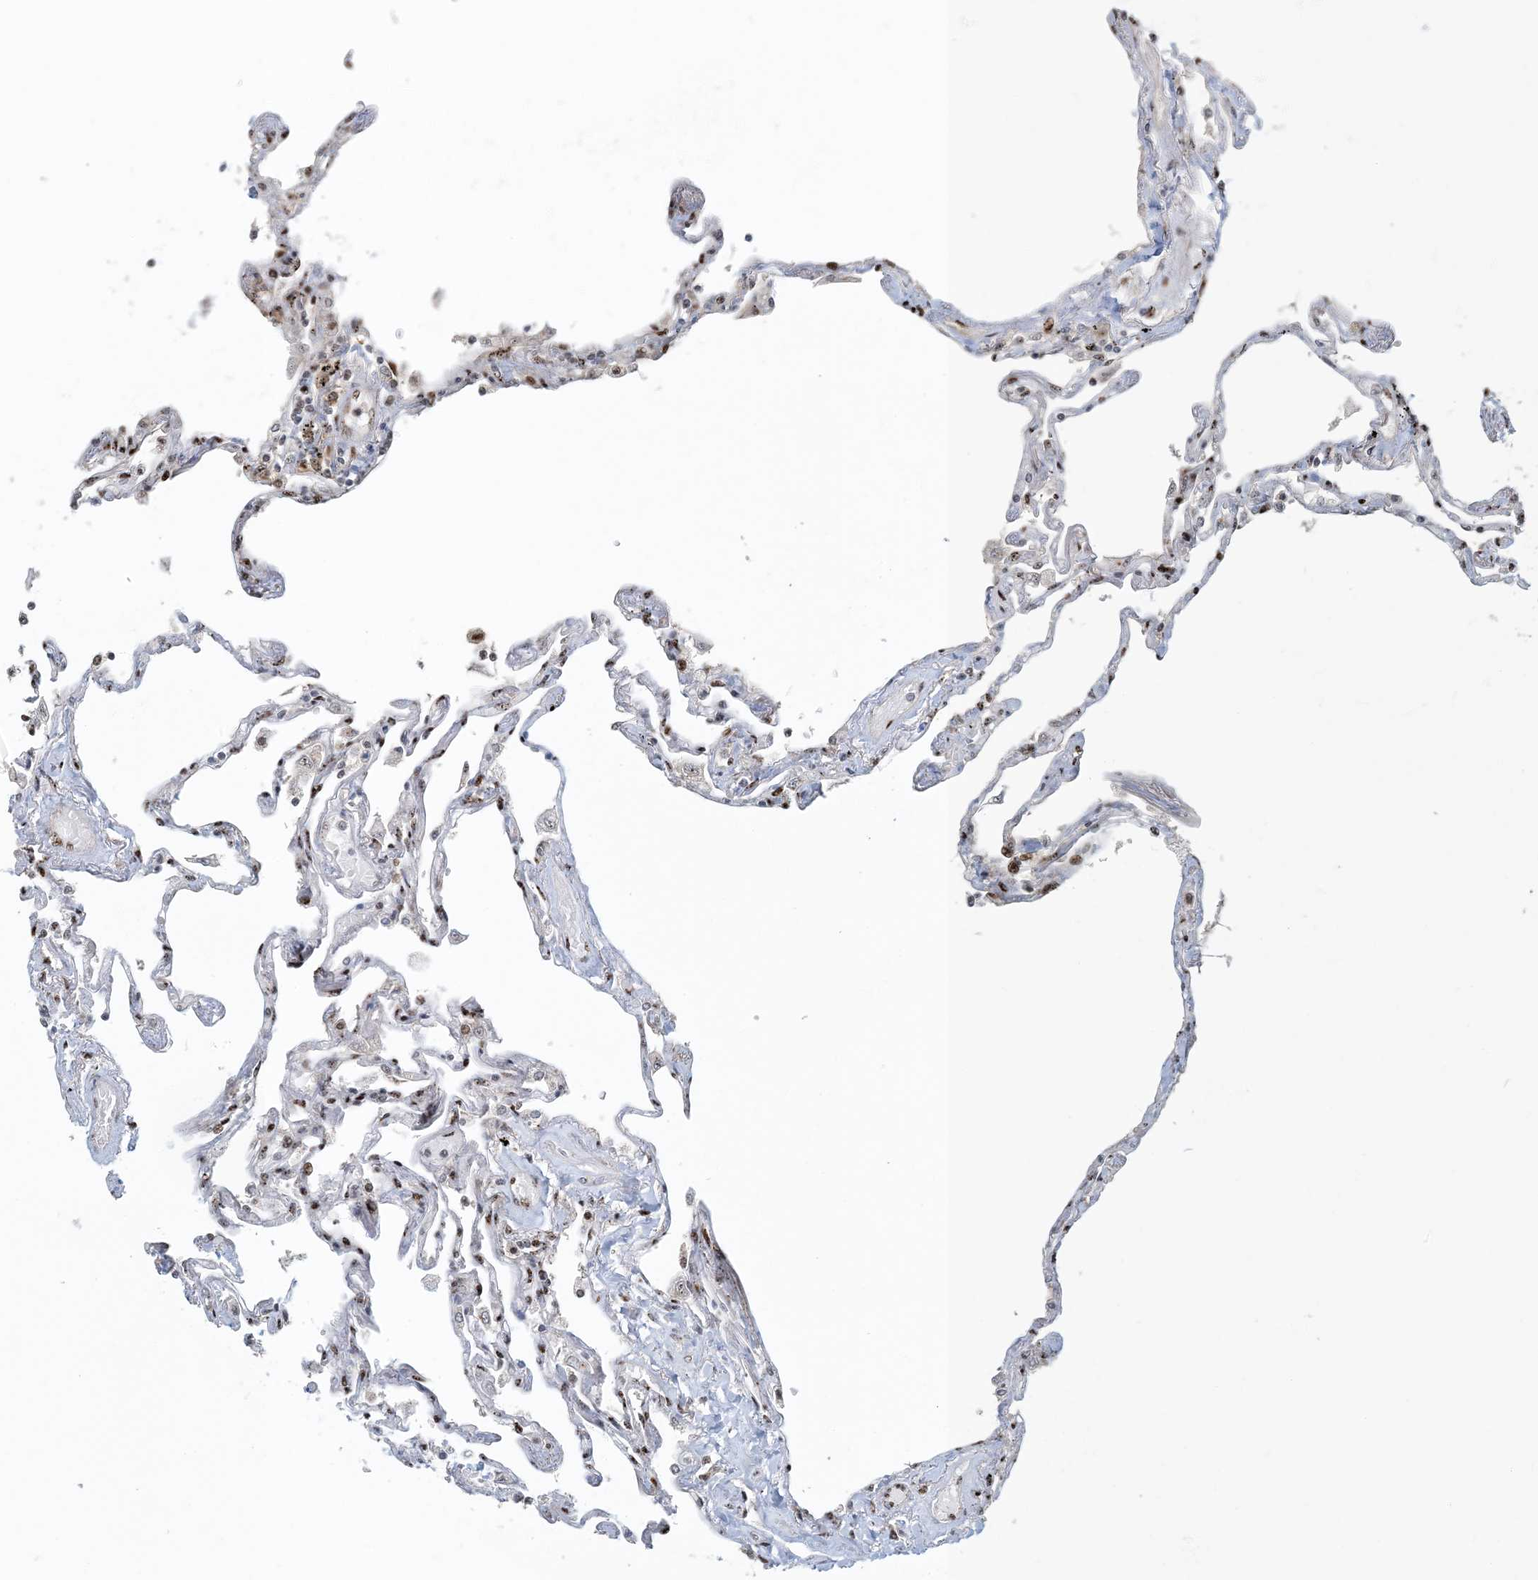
{"staining": {"intensity": "moderate", "quantity": ">75%", "location": "nuclear"}, "tissue": "lung", "cell_type": "Alveolar cells", "image_type": "normal", "snomed": [{"axis": "morphology", "description": "Normal tissue, NOS"}, {"axis": "topography", "description": "Lung"}], "caption": "The histopathology image demonstrates immunohistochemical staining of benign lung. There is moderate nuclear positivity is present in approximately >75% of alveolar cells.", "gene": "MBD1", "patient": {"sex": "female", "age": 67}}